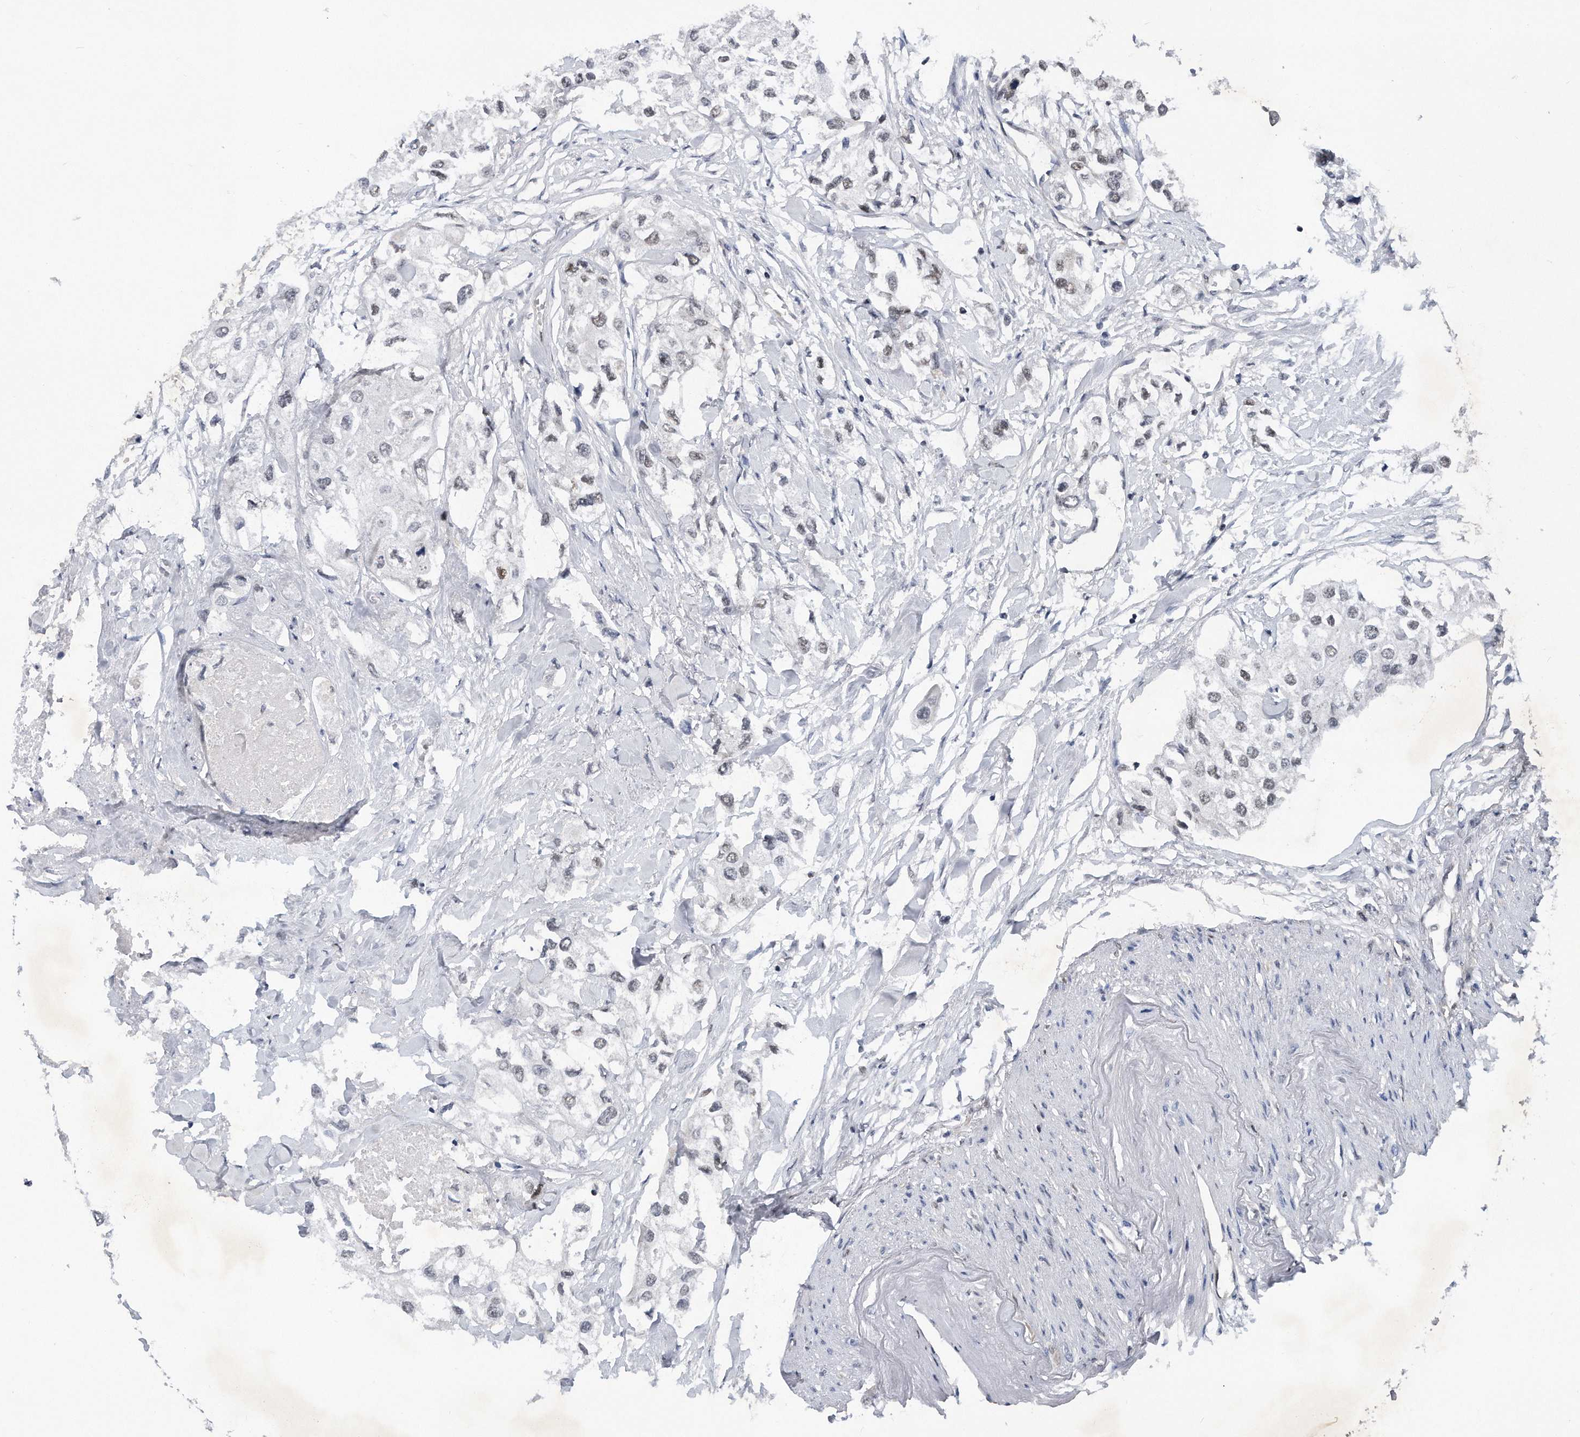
{"staining": {"intensity": "negative", "quantity": "none", "location": "none"}, "tissue": "urothelial cancer", "cell_type": "Tumor cells", "image_type": "cancer", "snomed": [{"axis": "morphology", "description": "Urothelial carcinoma, High grade"}, {"axis": "topography", "description": "Urinary bladder"}], "caption": "DAB immunohistochemical staining of urothelial carcinoma (high-grade) demonstrates no significant expression in tumor cells.", "gene": "TP53INP1", "patient": {"sex": "male", "age": 64}}